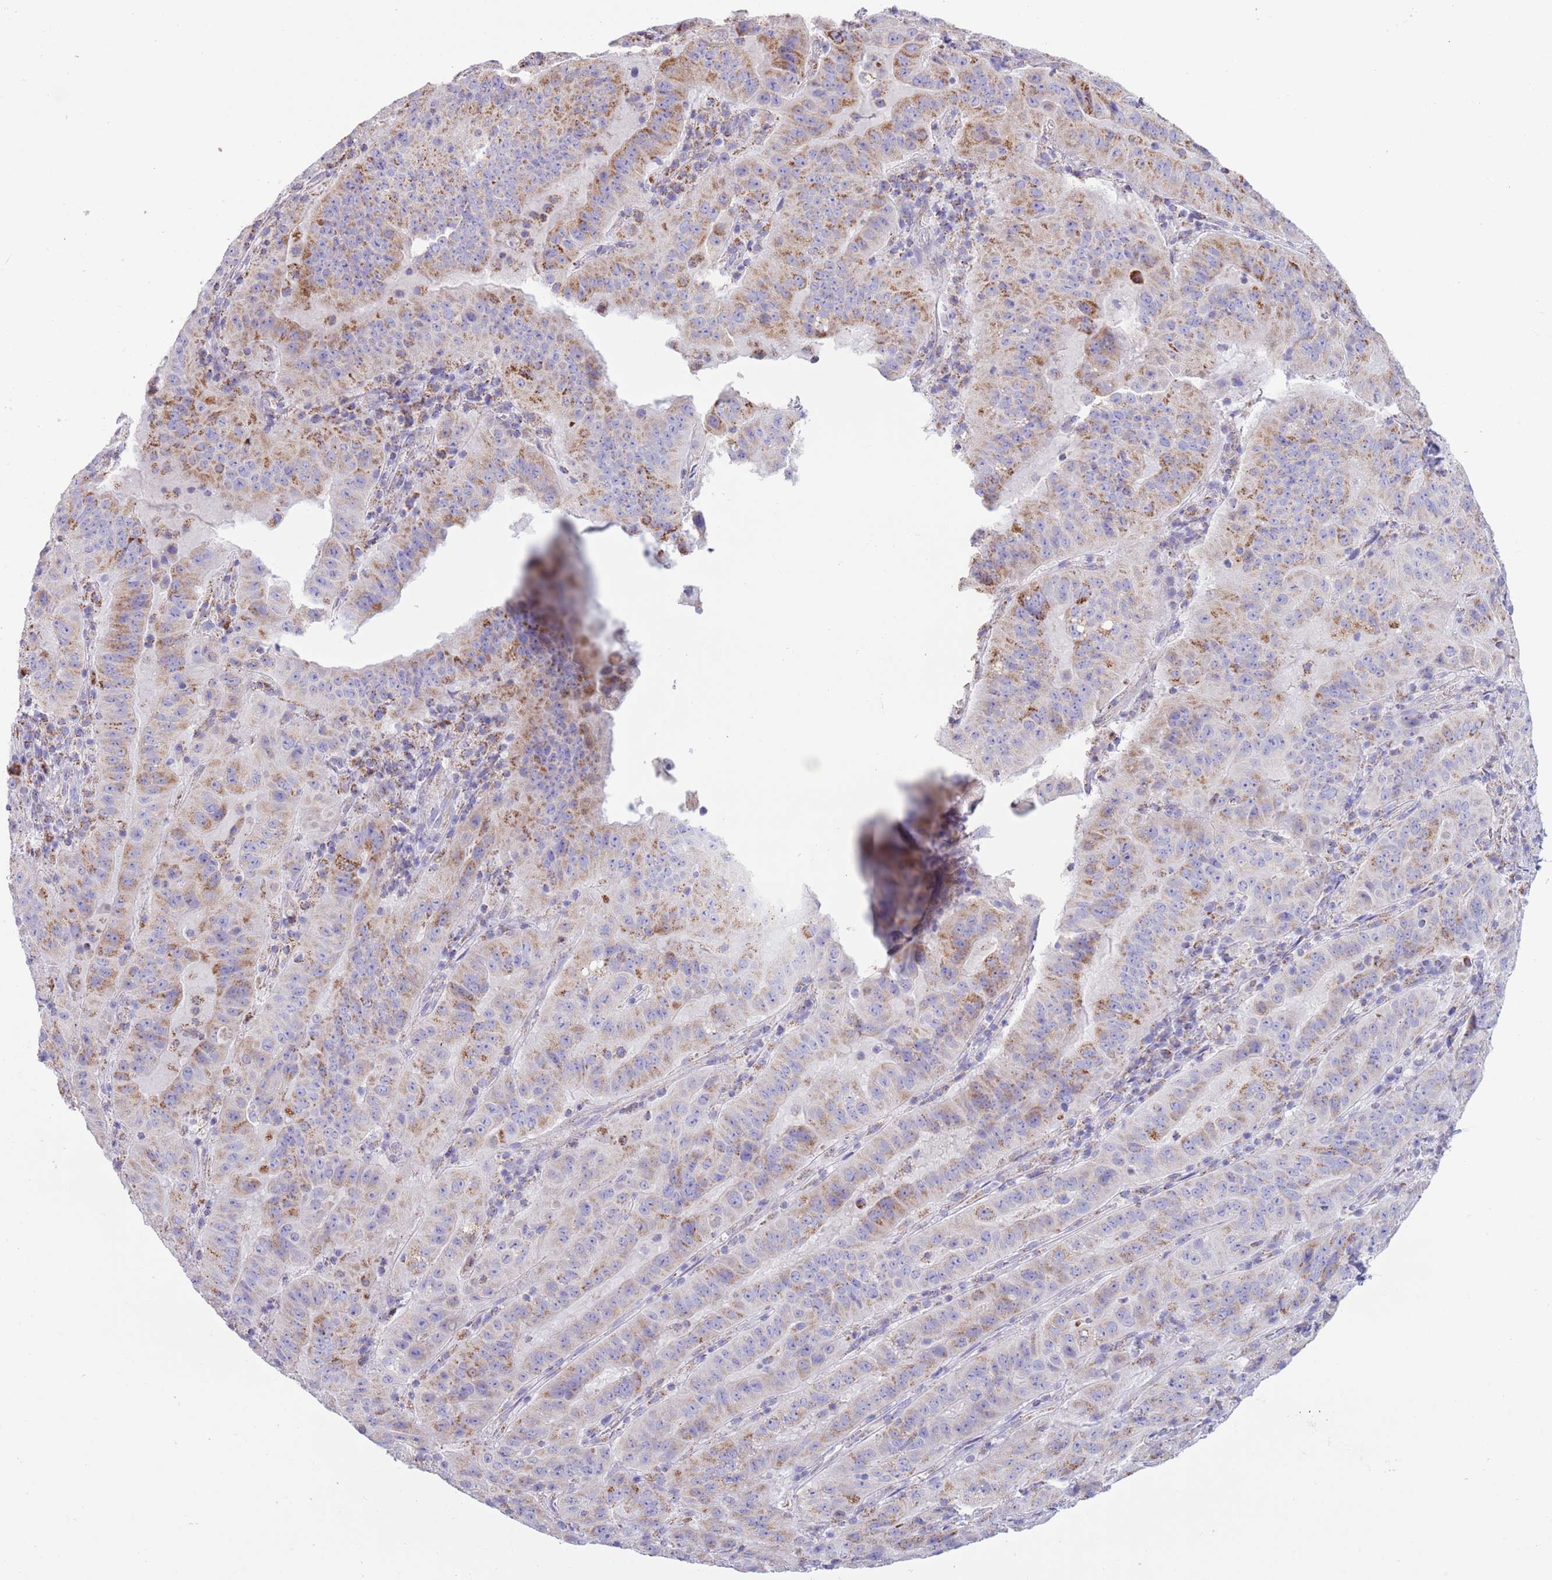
{"staining": {"intensity": "moderate", "quantity": "25%-75%", "location": "cytoplasmic/membranous"}, "tissue": "pancreatic cancer", "cell_type": "Tumor cells", "image_type": "cancer", "snomed": [{"axis": "morphology", "description": "Adenocarcinoma, NOS"}, {"axis": "topography", "description": "Pancreas"}], "caption": "Protein staining of pancreatic cancer (adenocarcinoma) tissue reveals moderate cytoplasmic/membranous staining in approximately 25%-75% of tumor cells.", "gene": "ATP6V1B1", "patient": {"sex": "male", "age": 63}}